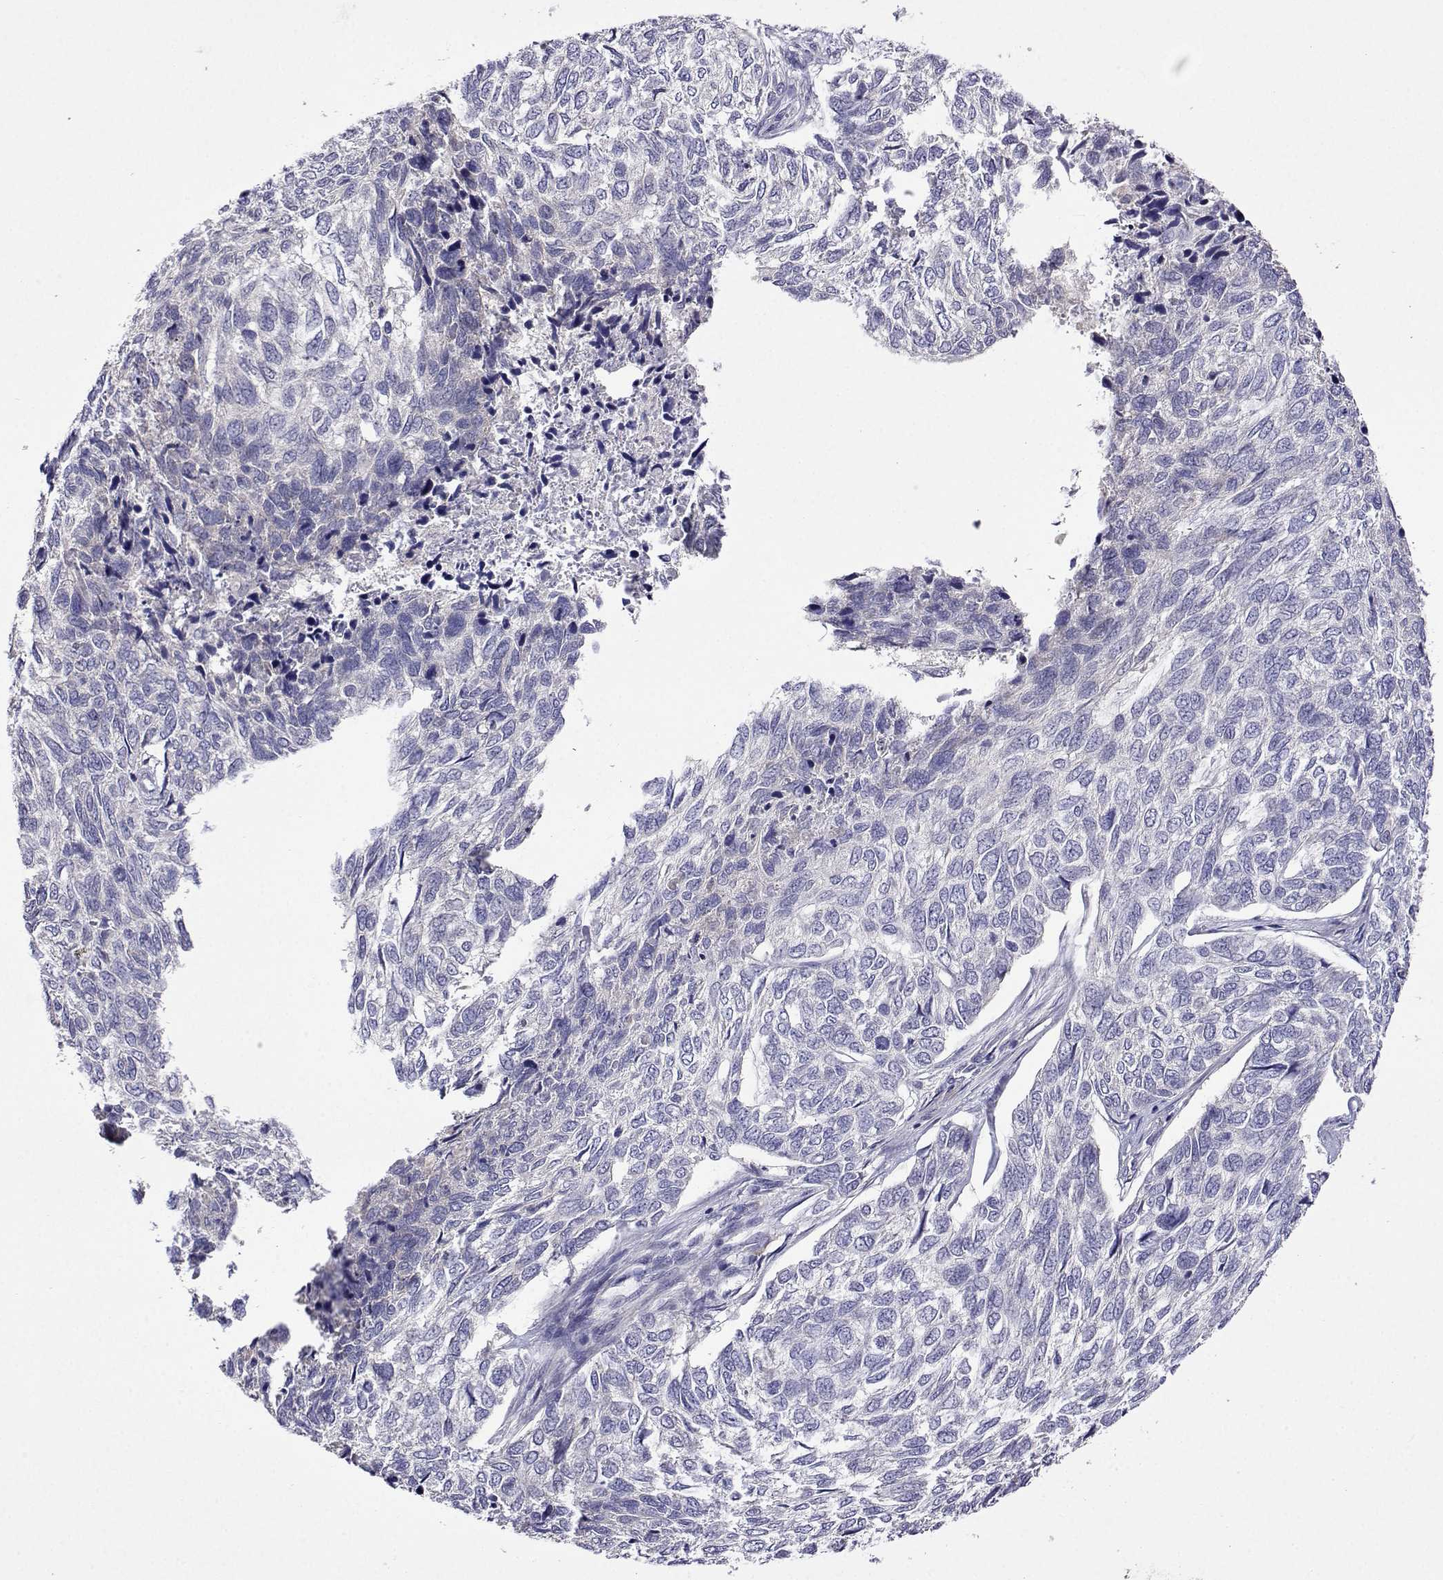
{"staining": {"intensity": "negative", "quantity": "none", "location": "none"}, "tissue": "skin cancer", "cell_type": "Tumor cells", "image_type": "cancer", "snomed": [{"axis": "morphology", "description": "Basal cell carcinoma"}, {"axis": "topography", "description": "Skin"}], "caption": "This photomicrograph is of basal cell carcinoma (skin) stained with IHC to label a protein in brown with the nuclei are counter-stained blue. There is no expression in tumor cells. The staining was performed using DAB to visualize the protein expression in brown, while the nuclei were stained in blue with hematoxylin (Magnification: 20x).", "gene": "SULT2A1", "patient": {"sex": "female", "age": 65}}